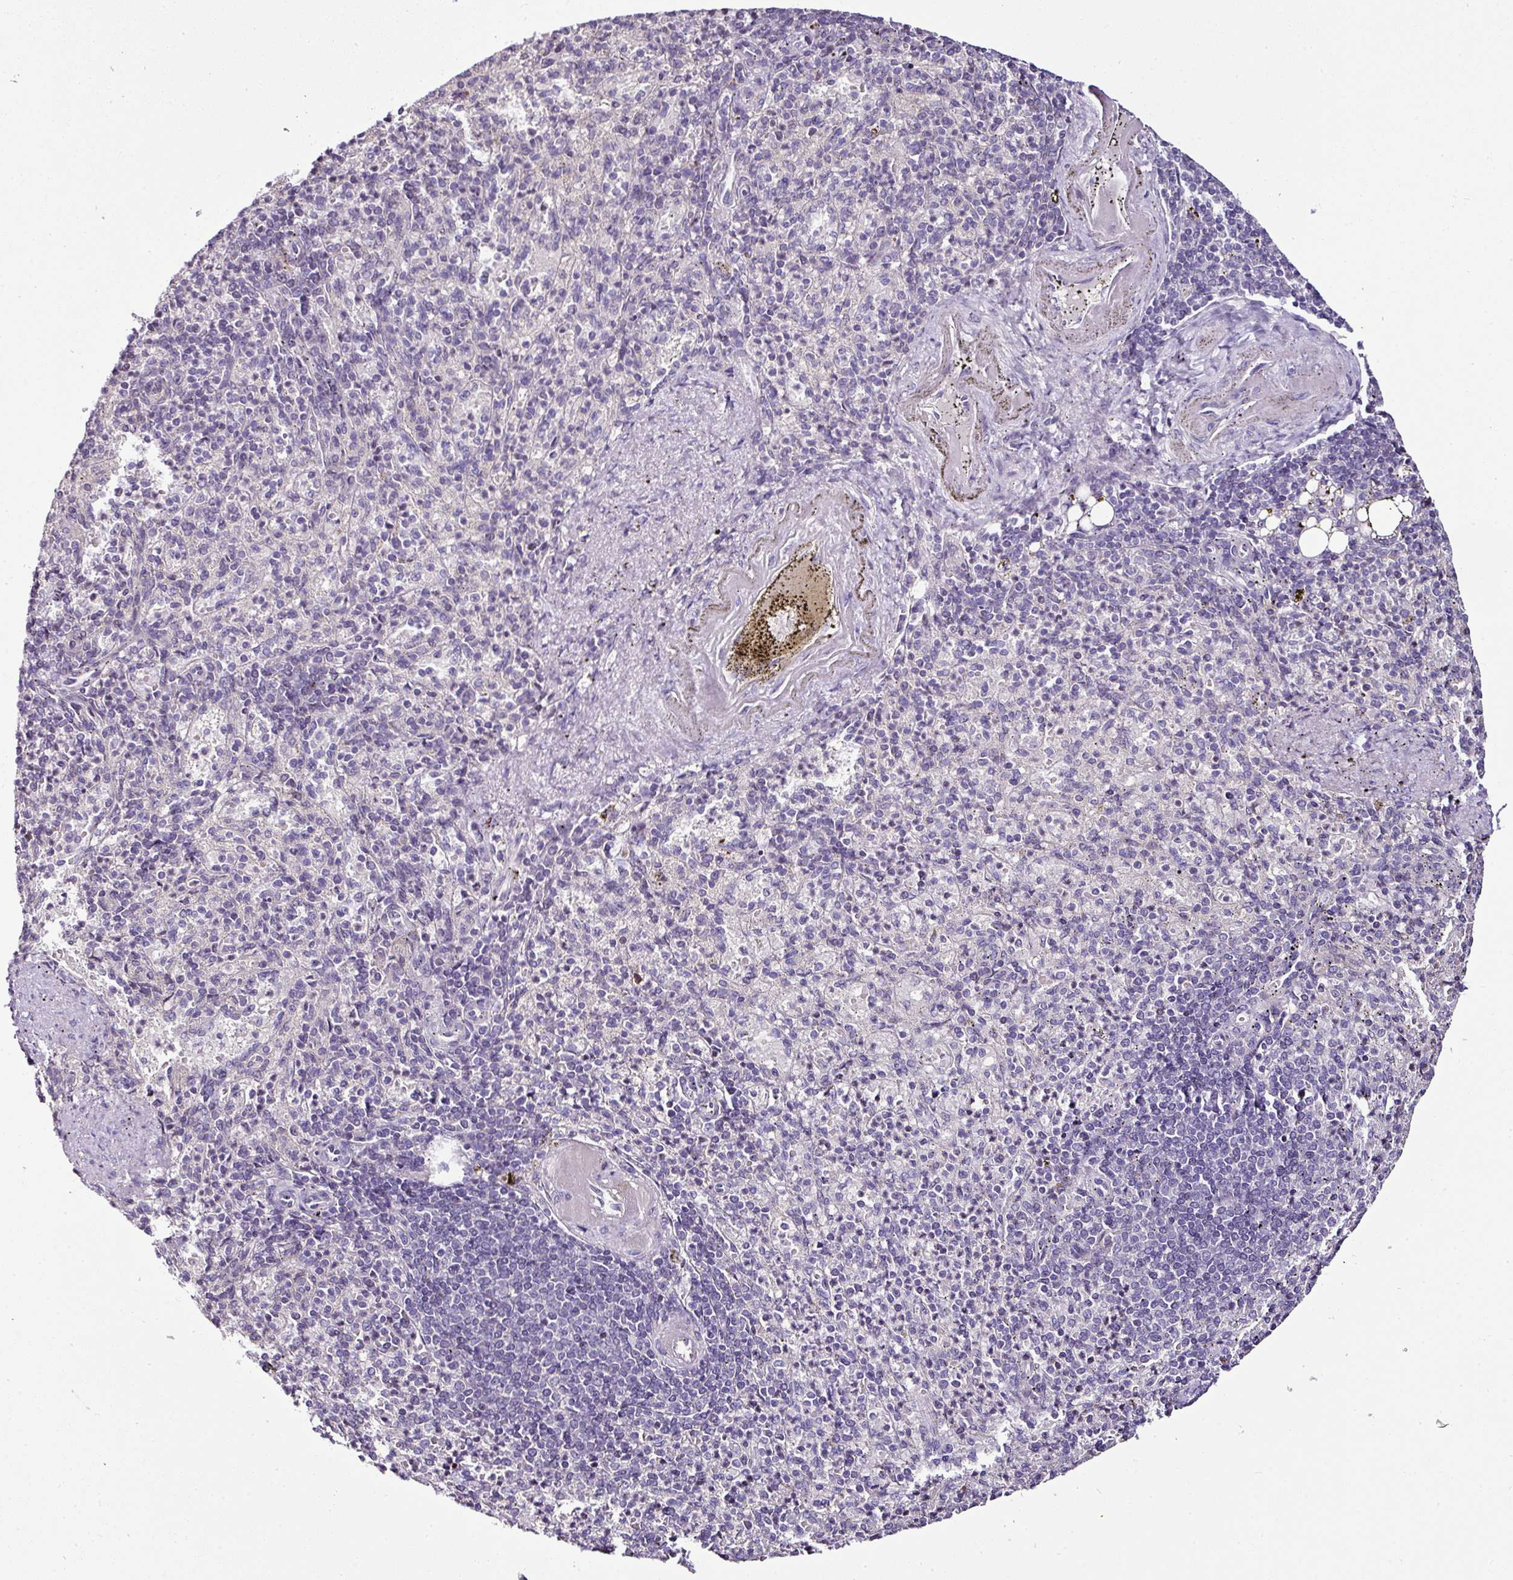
{"staining": {"intensity": "negative", "quantity": "none", "location": "none"}, "tissue": "spleen", "cell_type": "Cells in red pulp", "image_type": "normal", "snomed": [{"axis": "morphology", "description": "Normal tissue, NOS"}, {"axis": "topography", "description": "Spleen"}], "caption": "This is a photomicrograph of immunohistochemistry (IHC) staining of normal spleen, which shows no expression in cells in red pulp.", "gene": "TEX30", "patient": {"sex": "female", "age": 74}}